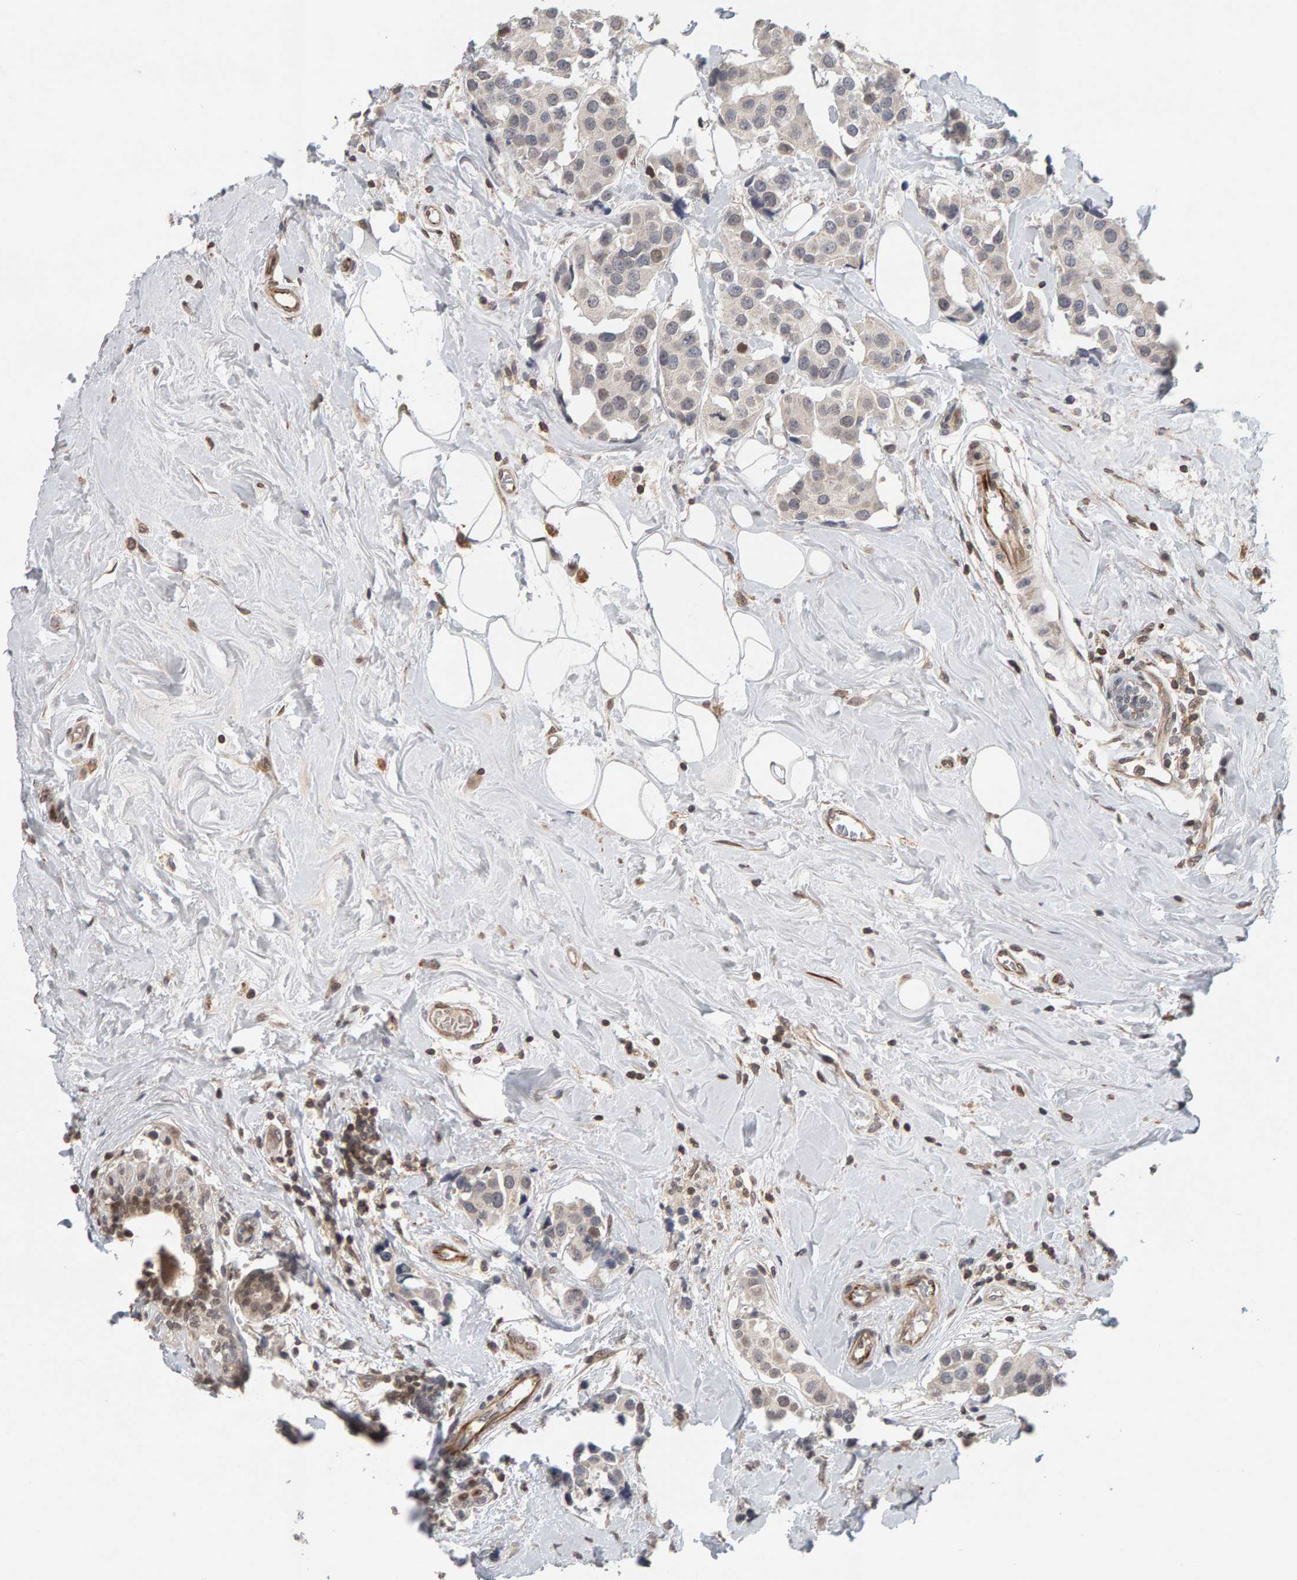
{"staining": {"intensity": "weak", "quantity": "<25%", "location": "nuclear"}, "tissue": "breast cancer", "cell_type": "Tumor cells", "image_type": "cancer", "snomed": [{"axis": "morphology", "description": "Normal tissue, NOS"}, {"axis": "morphology", "description": "Duct carcinoma"}, {"axis": "topography", "description": "Breast"}], "caption": "Photomicrograph shows no significant protein expression in tumor cells of breast cancer. (DAB immunohistochemistry, high magnification).", "gene": "TEFM", "patient": {"sex": "female", "age": 39}}